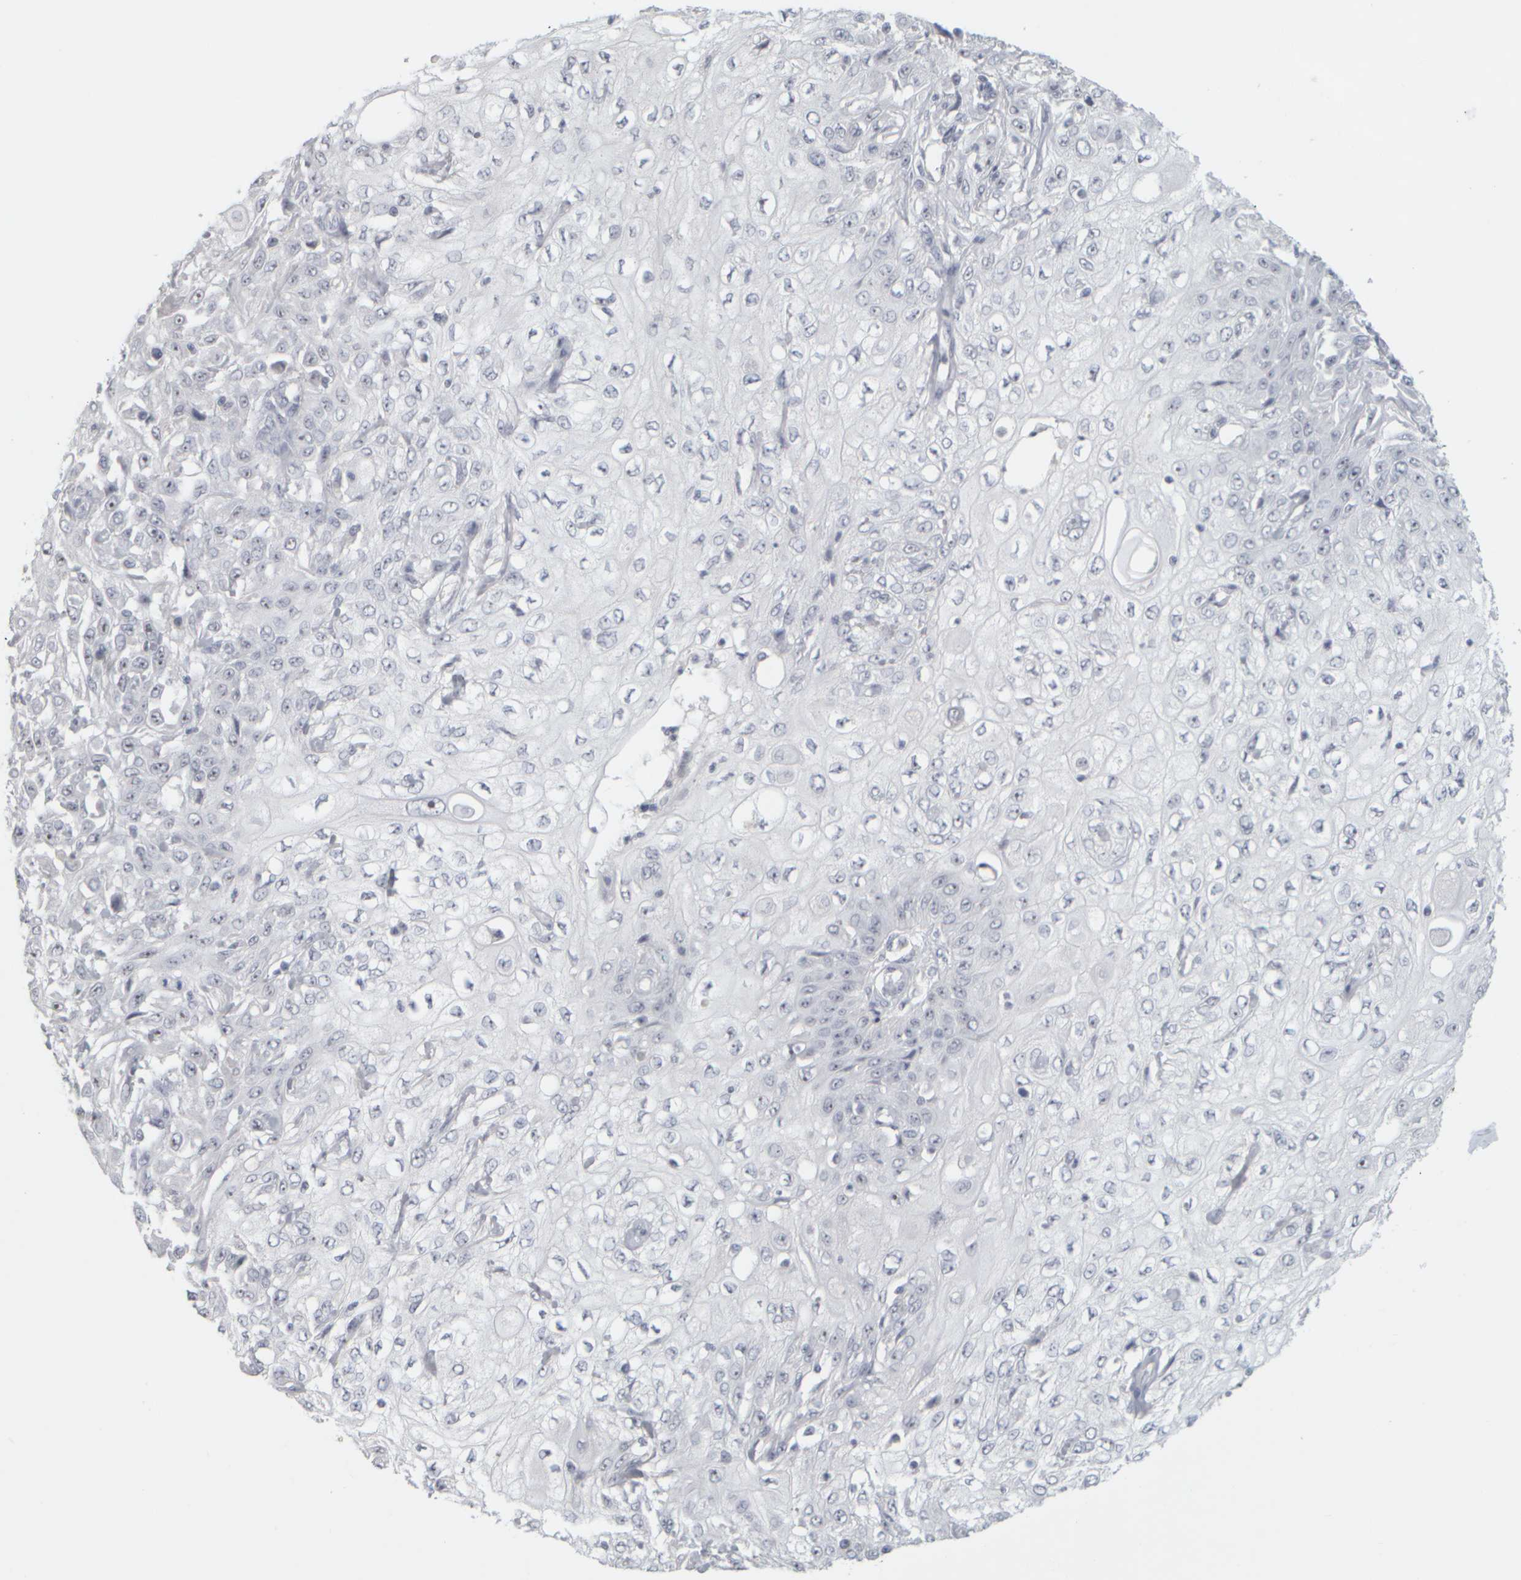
{"staining": {"intensity": "moderate", "quantity": "<25%", "location": "nuclear"}, "tissue": "skin cancer", "cell_type": "Tumor cells", "image_type": "cancer", "snomed": [{"axis": "morphology", "description": "Squamous cell carcinoma, NOS"}, {"axis": "morphology", "description": "Squamous cell carcinoma, metastatic, NOS"}, {"axis": "topography", "description": "Skin"}, {"axis": "topography", "description": "Lymph node"}], "caption": "IHC staining of metastatic squamous cell carcinoma (skin), which reveals low levels of moderate nuclear expression in about <25% of tumor cells indicating moderate nuclear protein staining. The staining was performed using DAB (3,3'-diaminobenzidine) (brown) for protein detection and nuclei were counterstained in hematoxylin (blue).", "gene": "DCXR", "patient": {"sex": "male", "age": 75}}